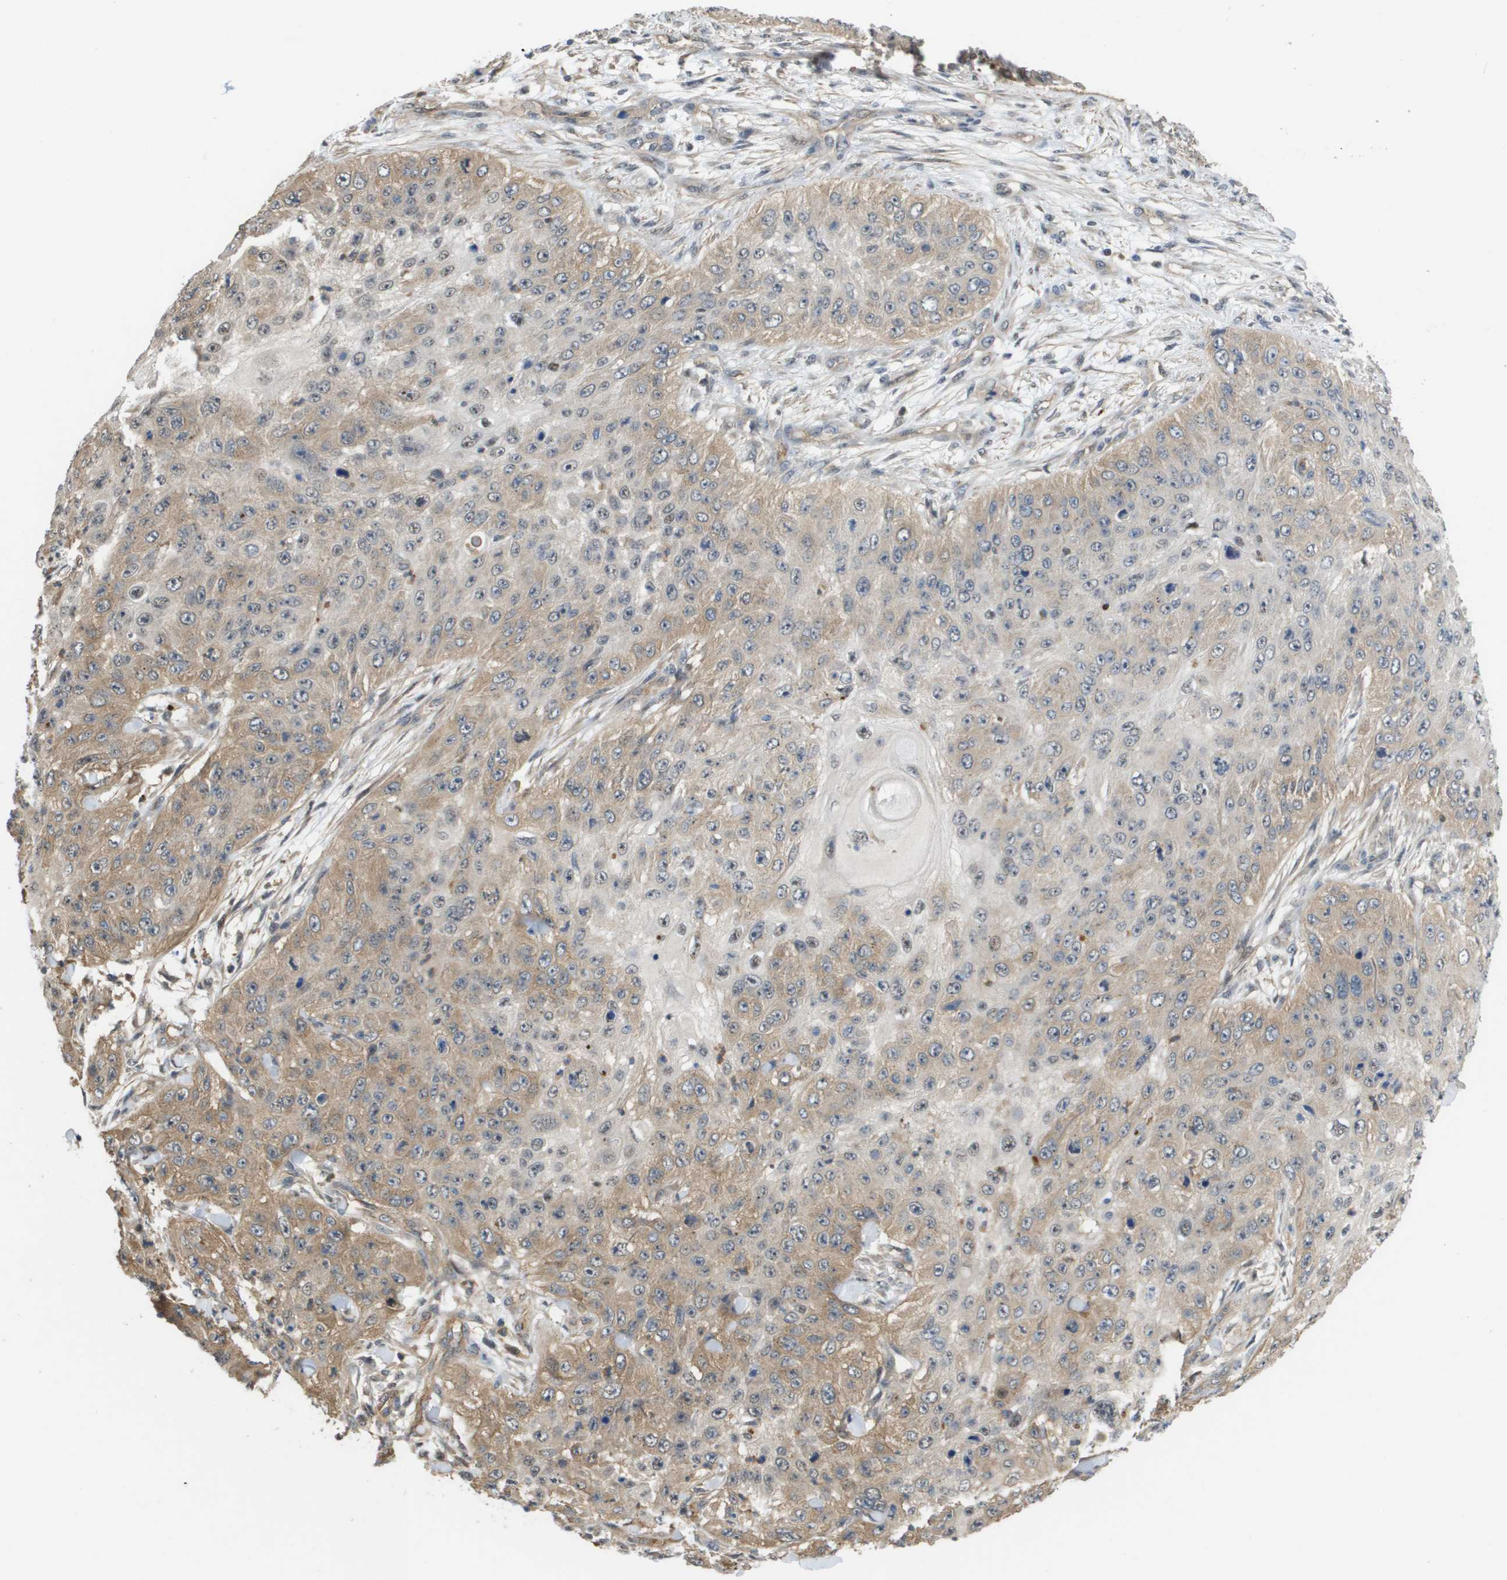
{"staining": {"intensity": "weak", "quantity": ">75%", "location": "cytoplasmic/membranous"}, "tissue": "skin cancer", "cell_type": "Tumor cells", "image_type": "cancer", "snomed": [{"axis": "morphology", "description": "Squamous cell carcinoma, NOS"}, {"axis": "topography", "description": "Skin"}], "caption": "IHC of squamous cell carcinoma (skin) reveals low levels of weak cytoplasmic/membranous expression in about >75% of tumor cells.", "gene": "RNF112", "patient": {"sex": "female", "age": 80}}